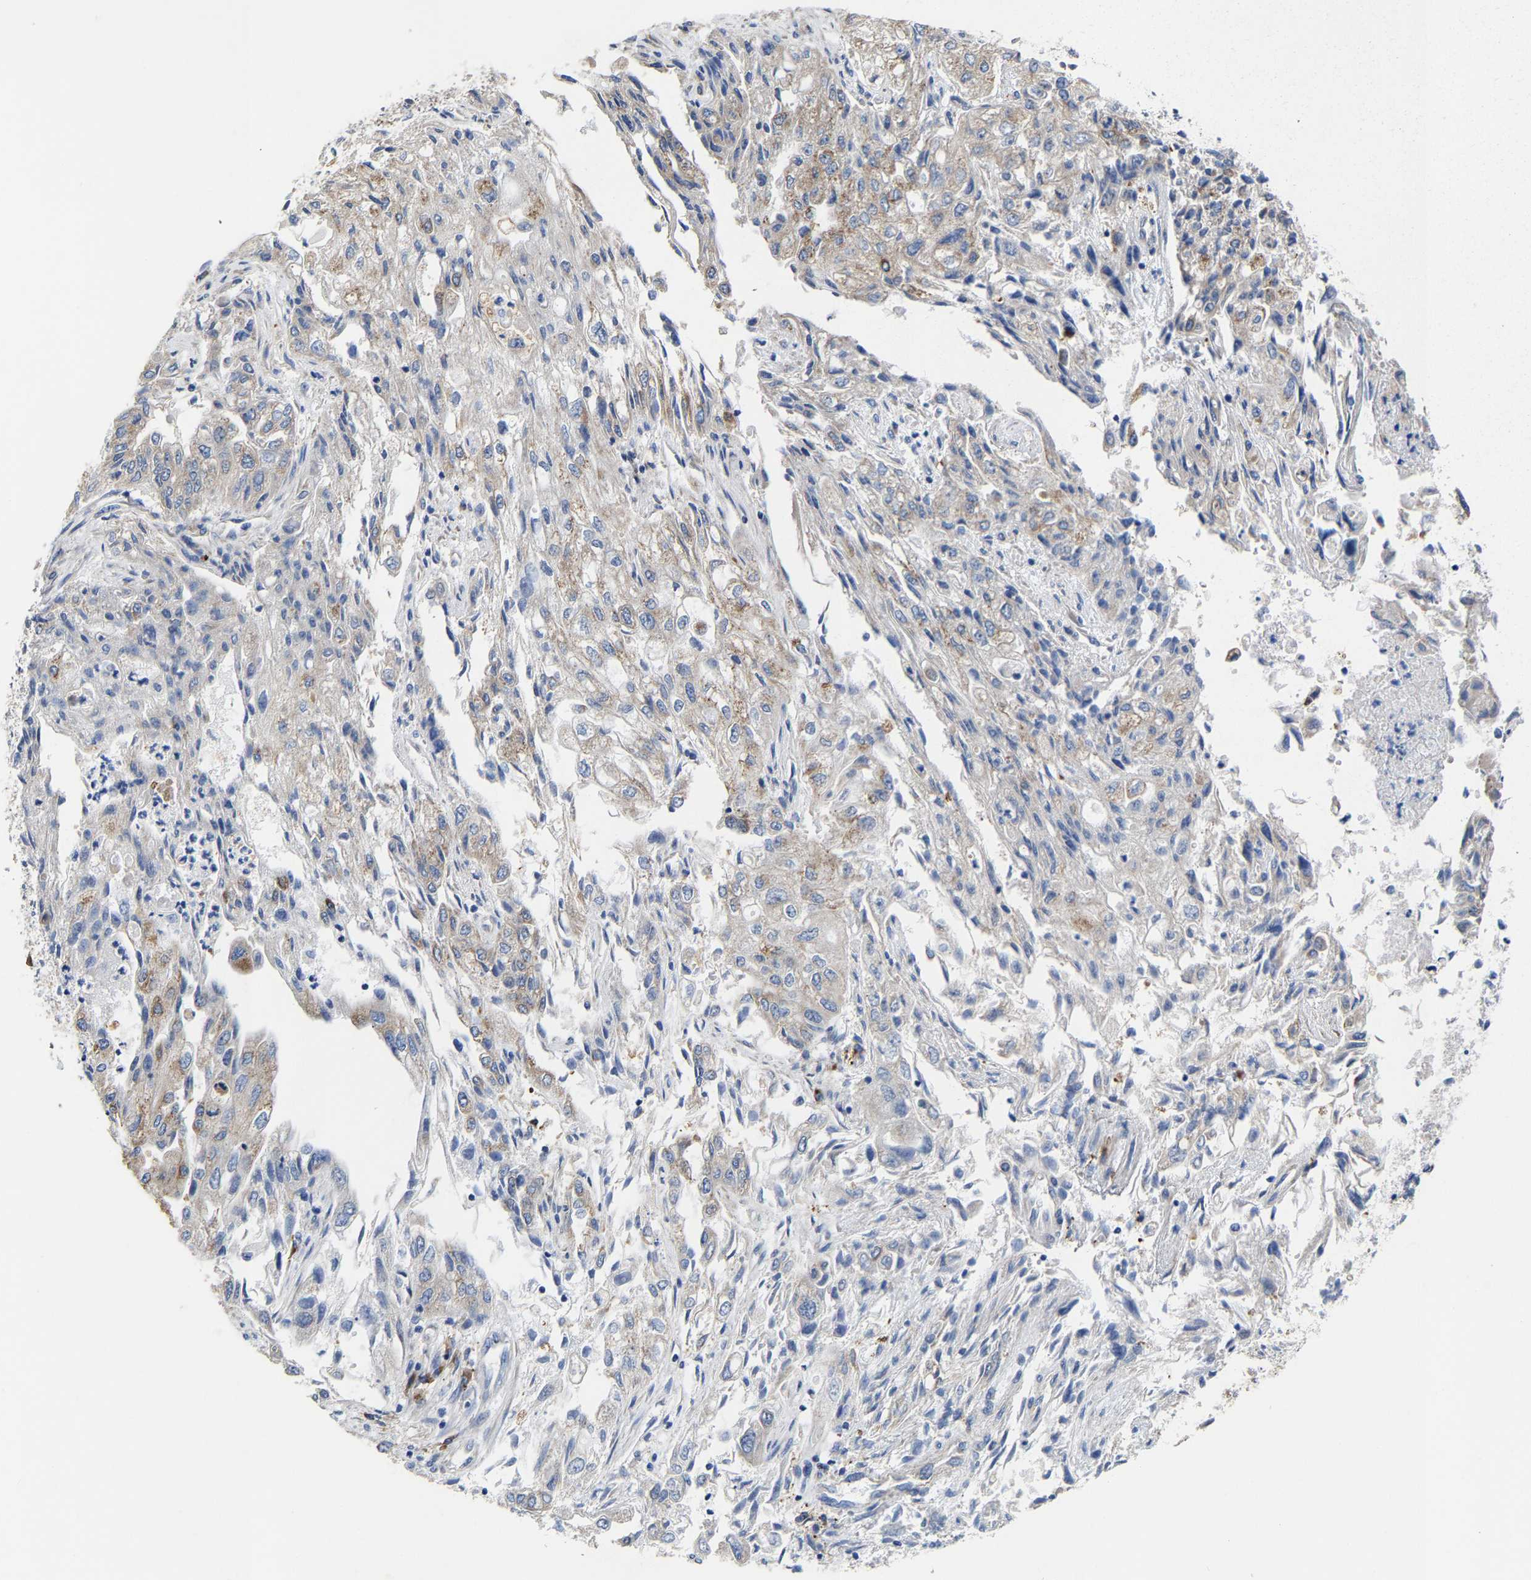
{"staining": {"intensity": "weak", "quantity": "<25%", "location": "cytoplasmic/membranous"}, "tissue": "endometrial cancer", "cell_type": "Tumor cells", "image_type": "cancer", "snomed": [{"axis": "morphology", "description": "Adenocarcinoma, NOS"}, {"axis": "topography", "description": "Endometrium"}], "caption": "An IHC histopathology image of endometrial cancer is shown. There is no staining in tumor cells of endometrial cancer. (Immunohistochemistry, brightfield microscopy, high magnification).", "gene": "PPP1R15A", "patient": {"sex": "female", "age": 49}}